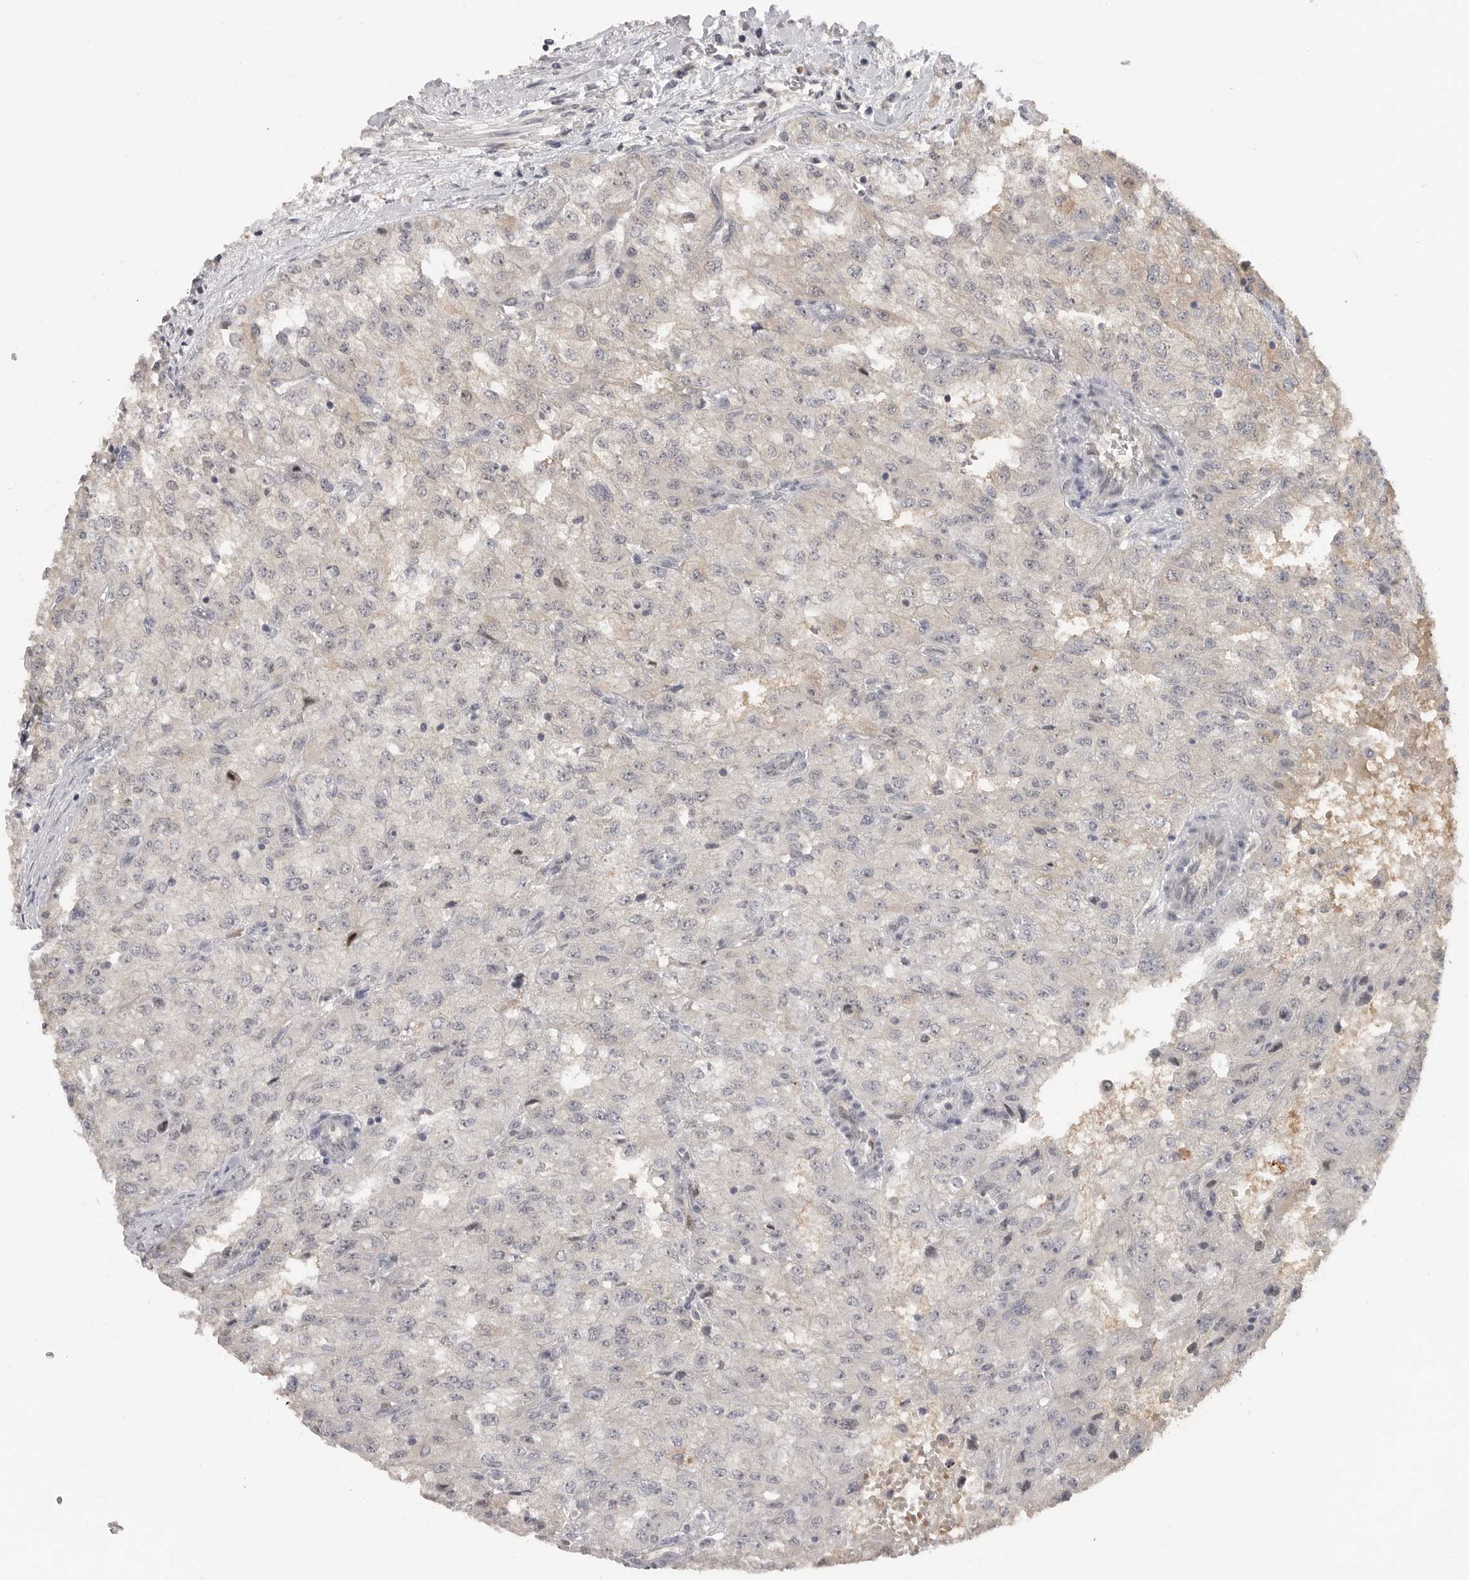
{"staining": {"intensity": "negative", "quantity": "none", "location": "none"}, "tissue": "renal cancer", "cell_type": "Tumor cells", "image_type": "cancer", "snomed": [{"axis": "morphology", "description": "Adenocarcinoma, NOS"}, {"axis": "topography", "description": "Kidney"}], "caption": "High power microscopy histopathology image of an IHC histopathology image of adenocarcinoma (renal), revealing no significant positivity in tumor cells.", "gene": "PLEKHF1", "patient": {"sex": "female", "age": 54}}